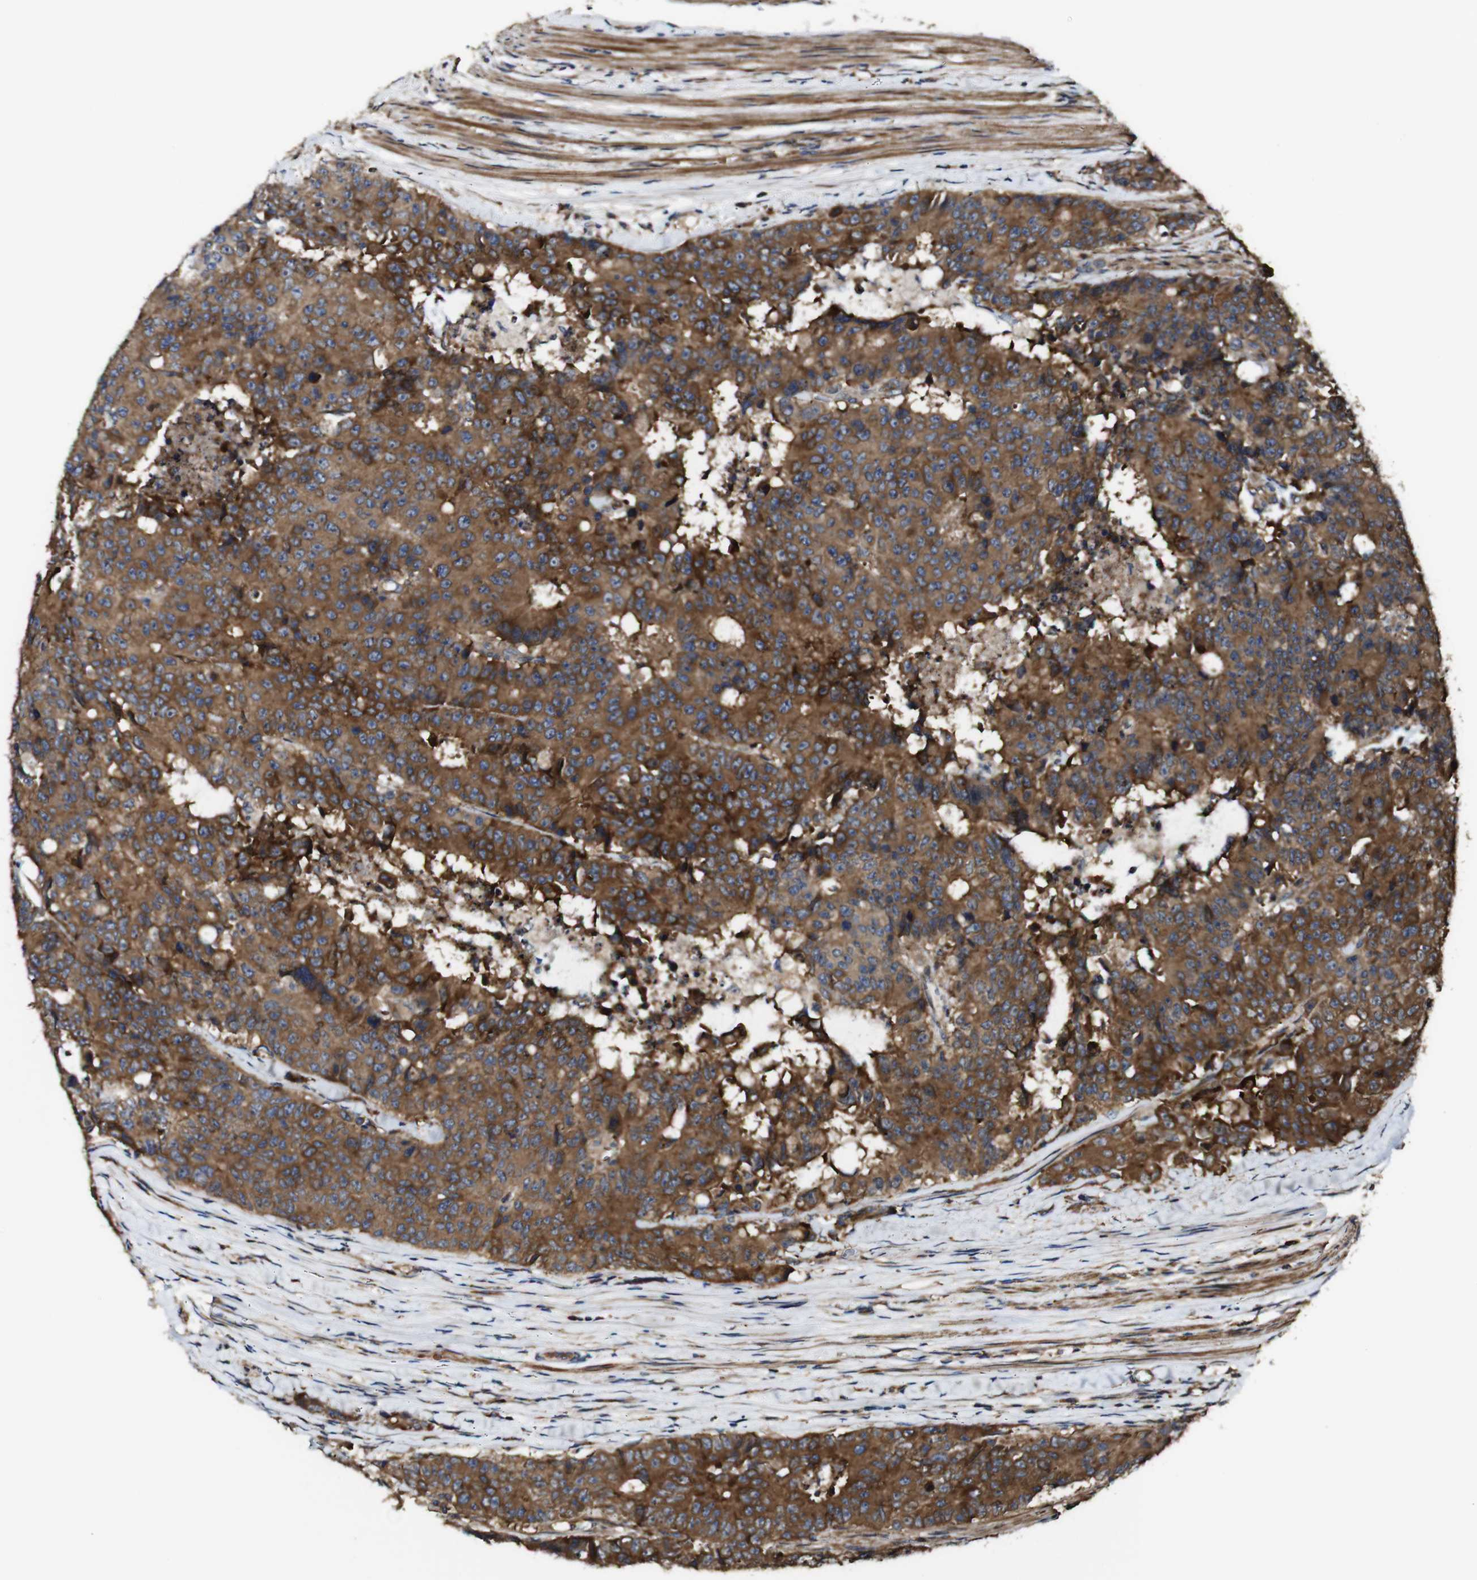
{"staining": {"intensity": "strong", "quantity": ">75%", "location": "cytoplasmic/membranous"}, "tissue": "colorectal cancer", "cell_type": "Tumor cells", "image_type": "cancer", "snomed": [{"axis": "morphology", "description": "Adenocarcinoma, NOS"}, {"axis": "topography", "description": "Colon"}], "caption": "Protein staining of colorectal adenocarcinoma tissue exhibits strong cytoplasmic/membranous expression in approximately >75% of tumor cells. (DAB (3,3'-diaminobenzidine) = brown stain, brightfield microscopy at high magnification).", "gene": "TNIK", "patient": {"sex": "female", "age": 86}}